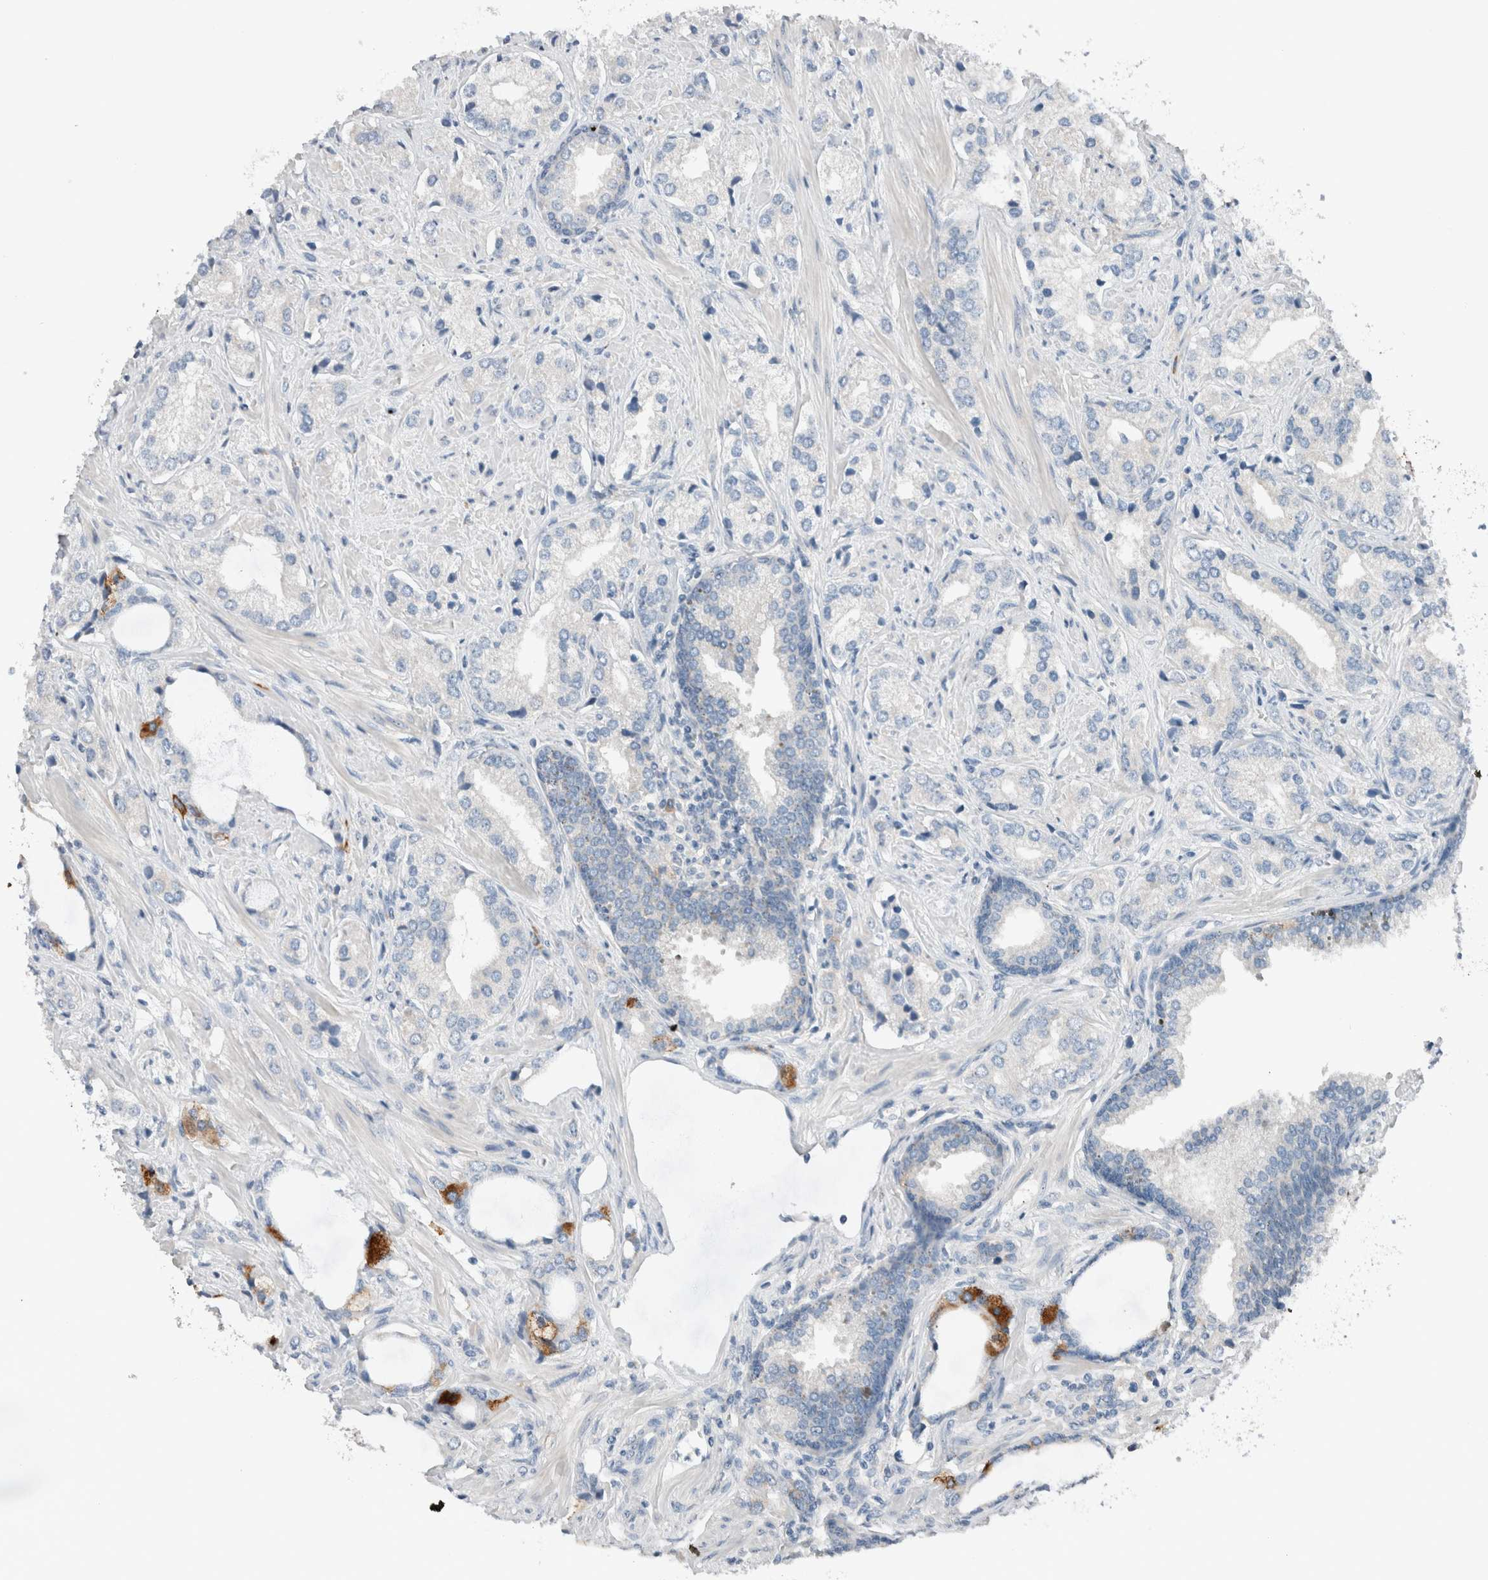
{"staining": {"intensity": "negative", "quantity": "none", "location": "none"}, "tissue": "prostate cancer", "cell_type": "Tumor cells", "image_type": "cancer", "snomed": [{"axis": "morphology", "description": "Adenocarcinoma, High grade"}, {"axis": "topography", "description": "Prostate"}], "caption": "High-grade adenocarcinoma (prostate) was stained to show a protein in brown. There is no significant staining in tumor cells.", "gene": "DUOX1", "patient": {"sex": "male", "age": 66}}